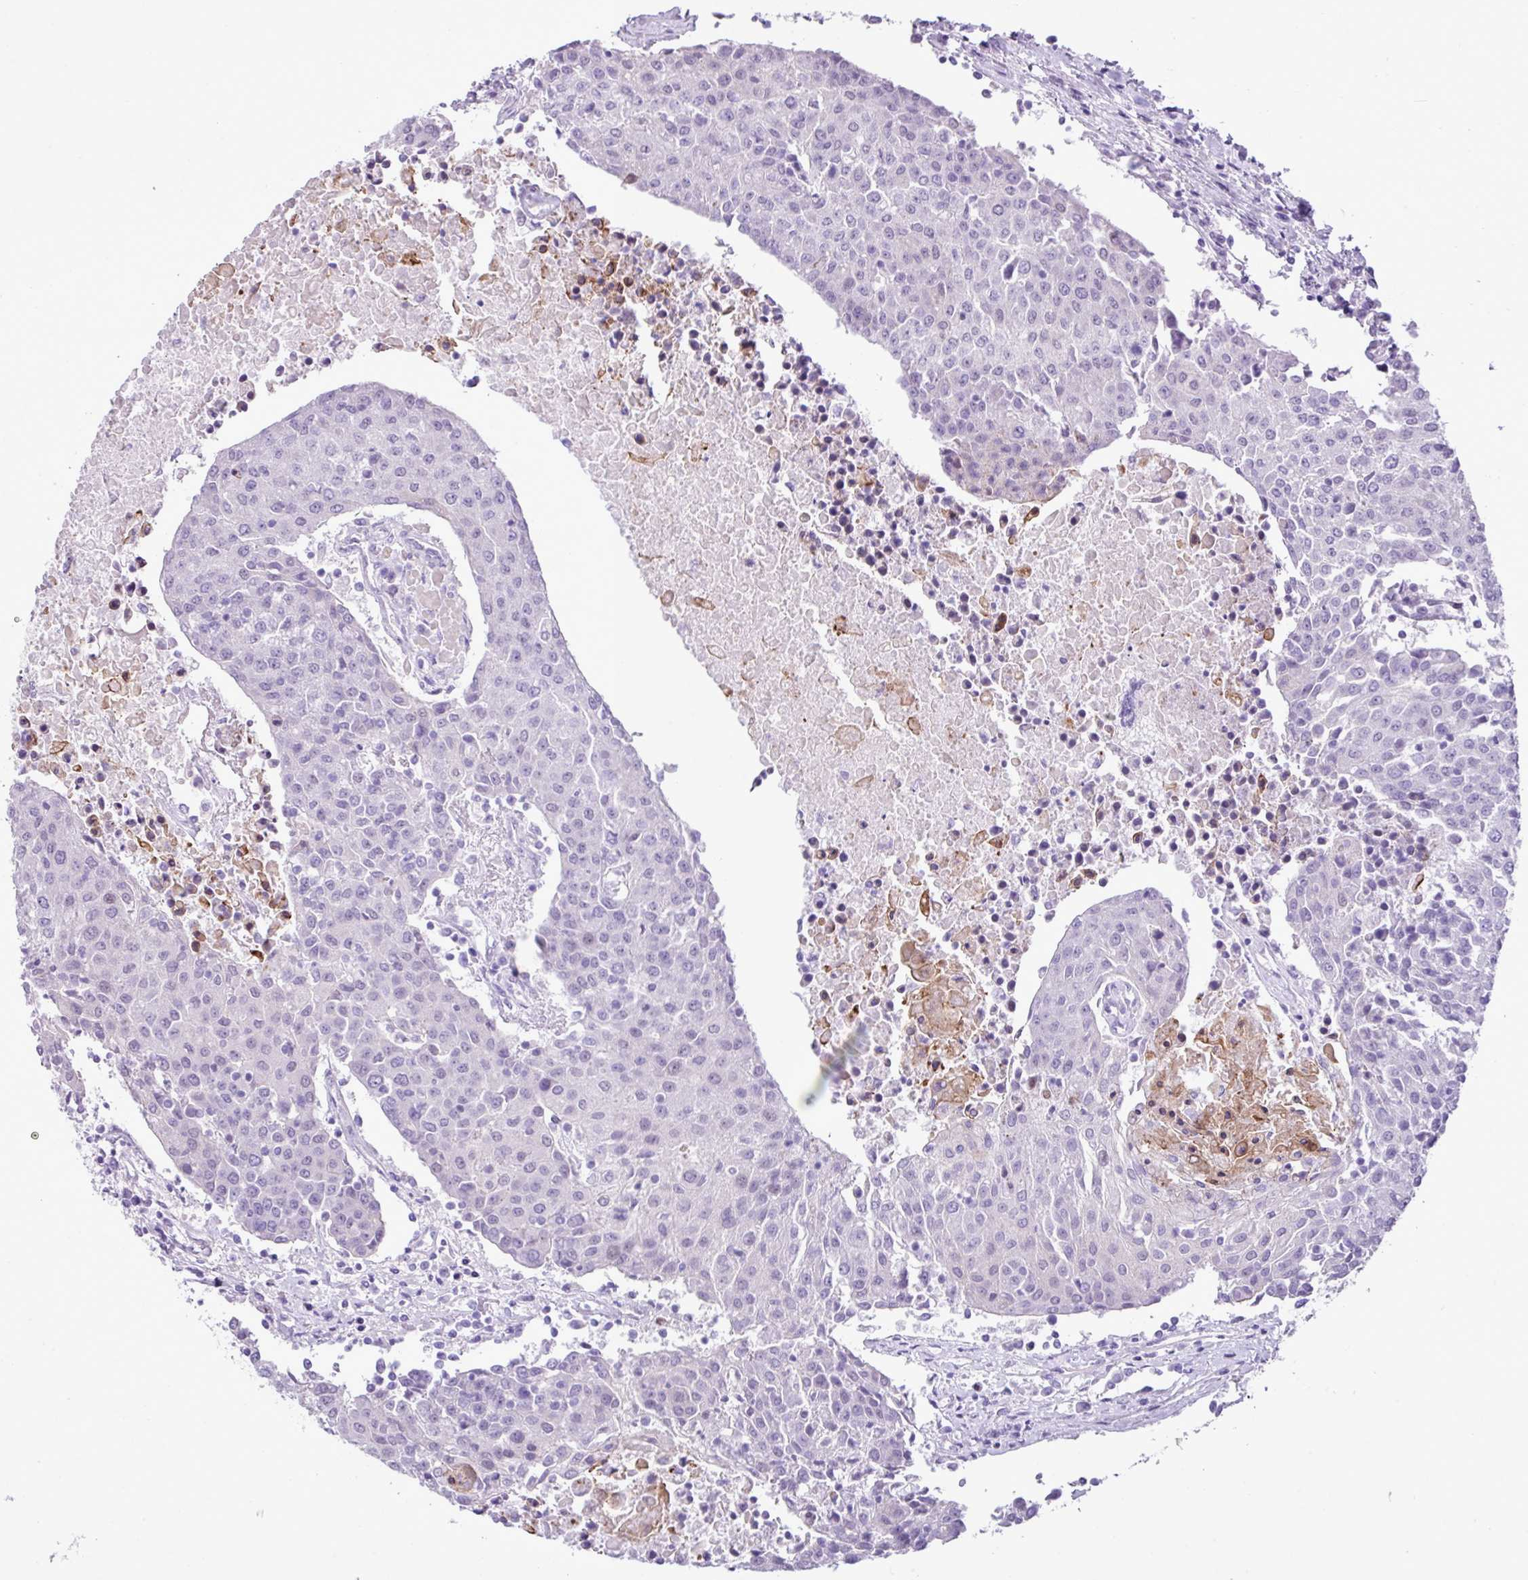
{"staining": {"intensity": "negative", "quantity": "none", "location": "none"}, "tissue": "urothelial cancer", "cell_type": "Tumor cells", "image_type": "cancer", "snomed": [{"axis": "morphology", "description": "Urothelial carcinoma, High grade"}, {"axis": "topography", "description": "Urinary bladder"}], "caption": "Histopathology image shows no protein expression in tumor cells of high-grade urothelial carcinoma tissue. Brightfield microscopy of immunohistochemistry (IHC) stained with DAB (brown) and hematoxylin (blue), captured at high magnification.", "gene": "YLPM1", "patient": {"sex": "female", "age": 85}}